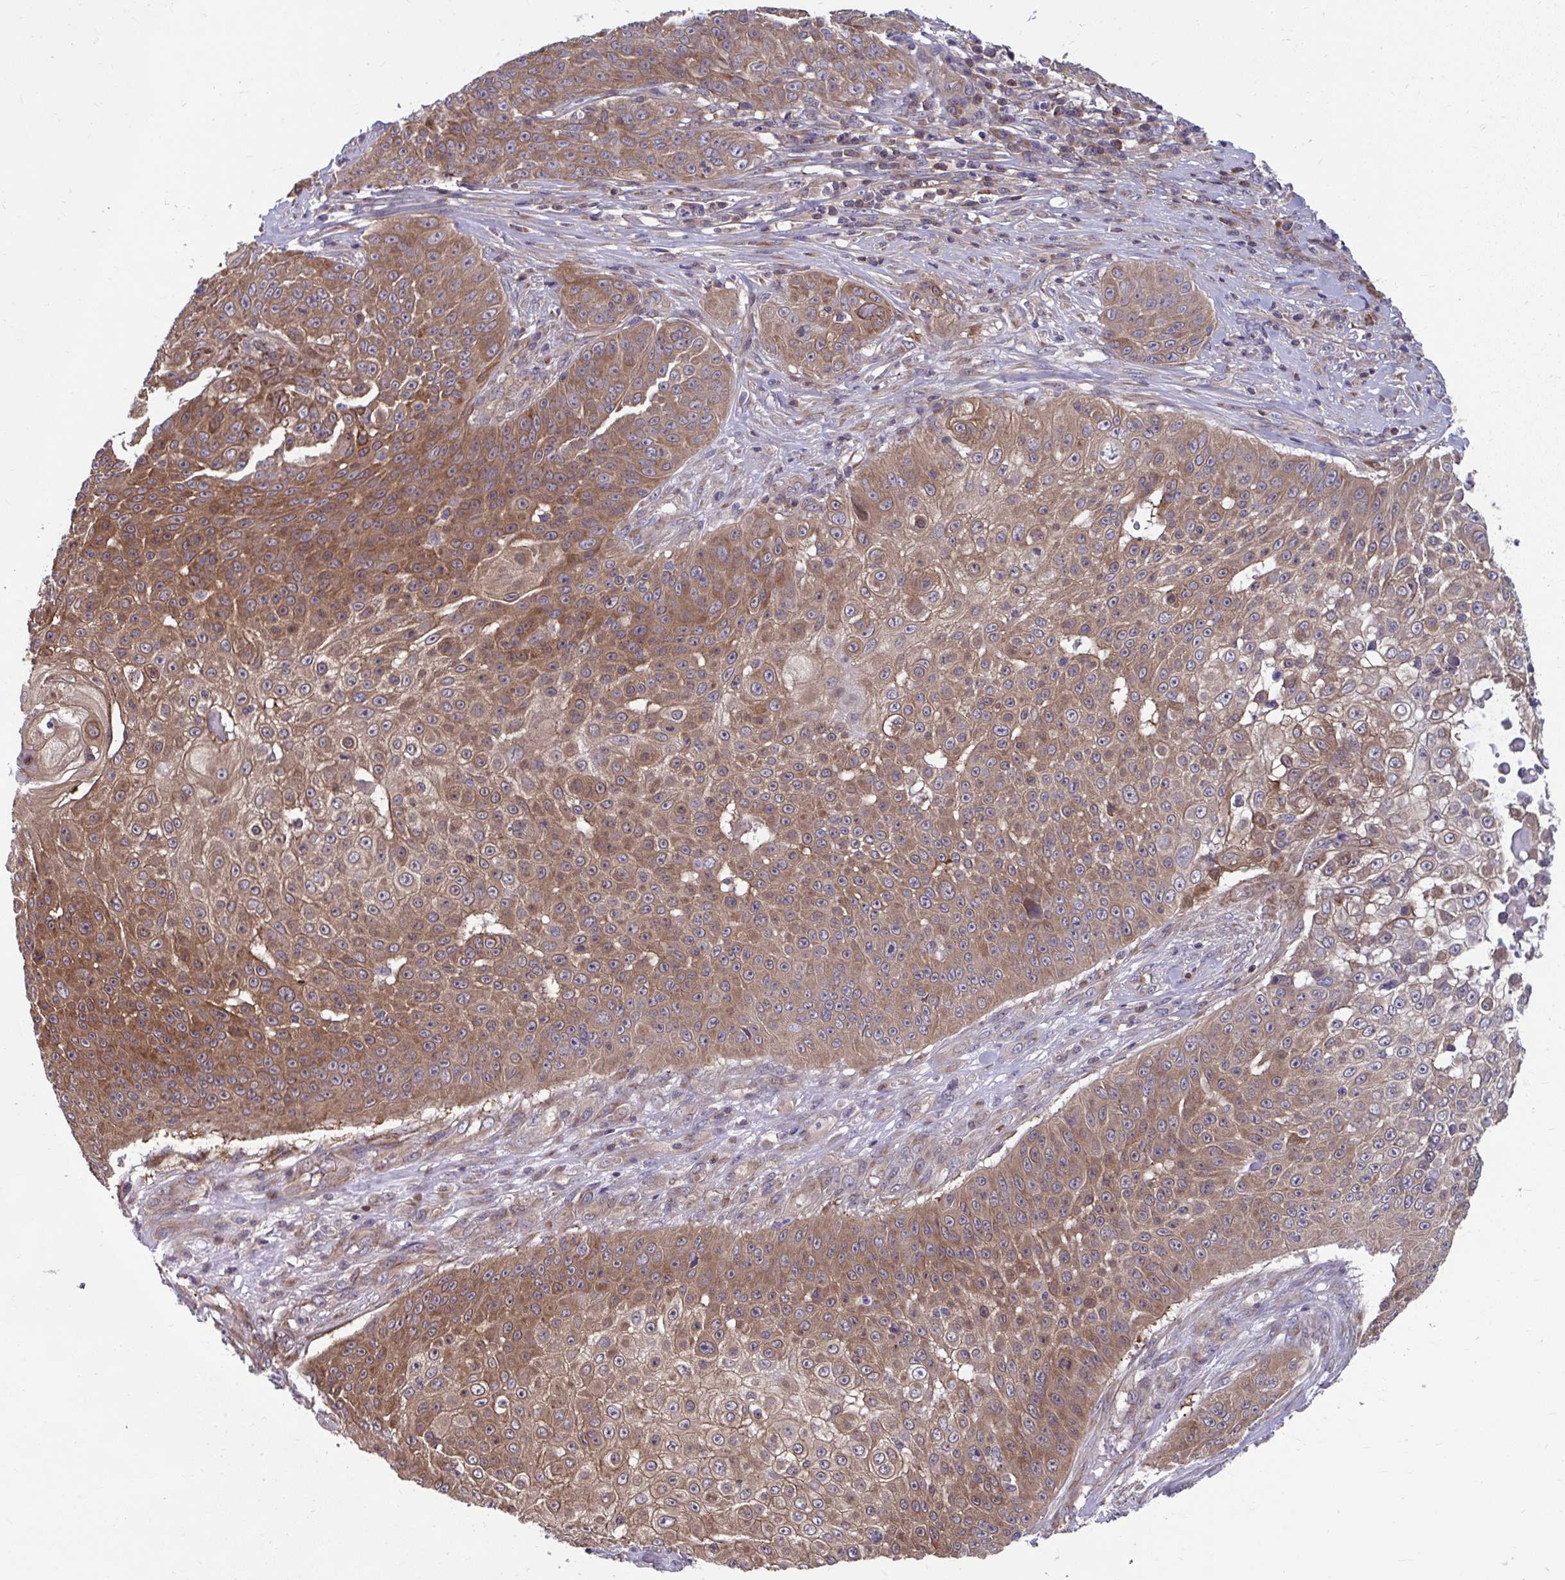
{"staining": {"intensity": "moderate", "quantity": ">75%", "location": "cytoplasmic/membranous"}, "tissue": "skin cancer", "cell_type": "Tumor cells", "image_type": "cancer", "snomed": [{"axis": "morphology", "description": "Squamous cell carcinoma, NOS"}, {"axis": "topography", "description": "Skin"}], "caption": "Skin cancer (squamous cell carcinoma) stained with a protein marker exhibits moderate staining in tumor cells.", "gene": "PCDHB7", "patient": {"sex": "male", "age": 24}}